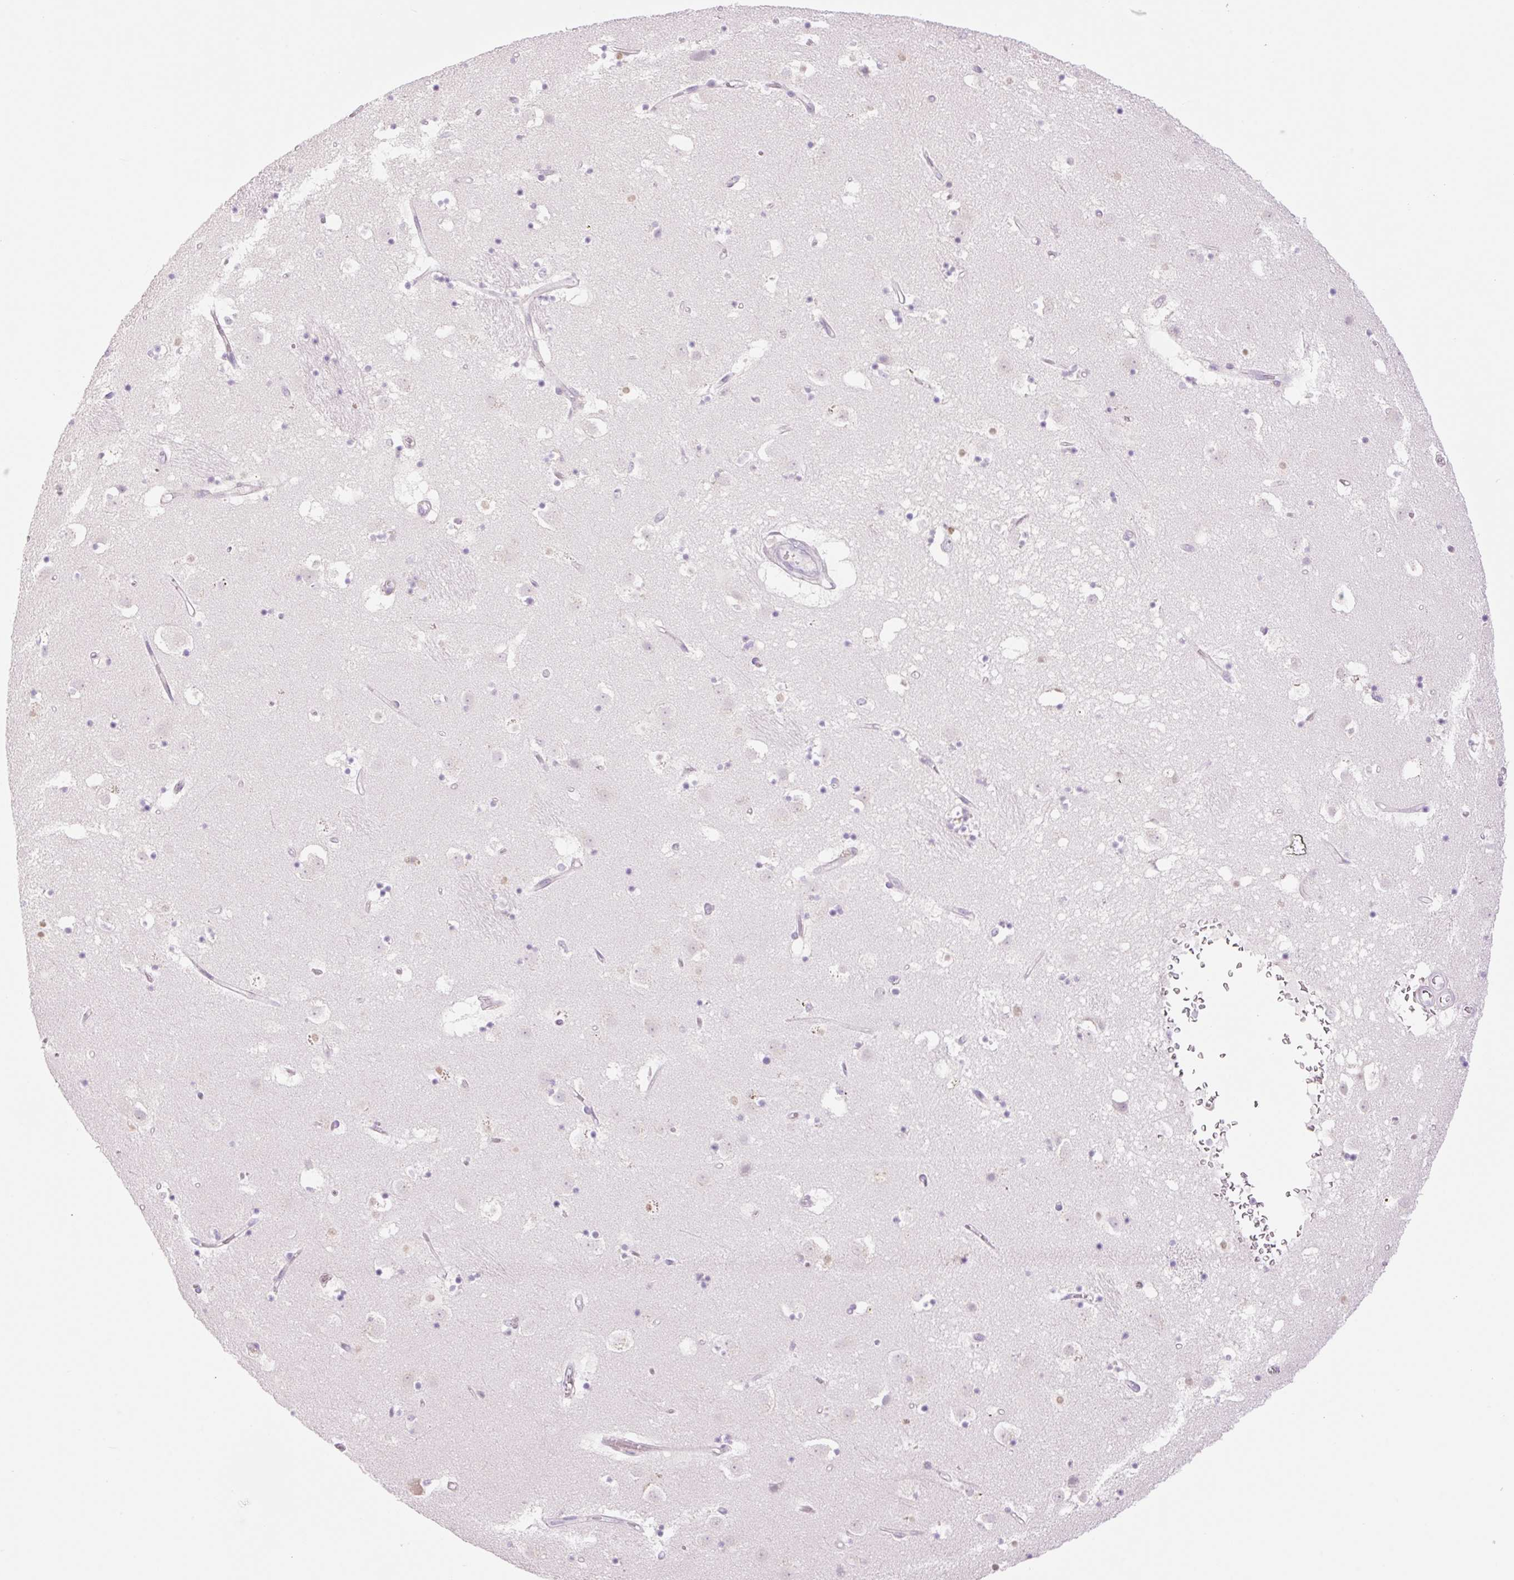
{"staining": {"intensity": "negative", "quantity": "none", "location": "none"}, "tissue": "caudate", "cell_type": "Glial cells", "image_type": "normal", "snomed": [{"axis": "morphology", "description": "Normal tissue, NOS"}, {"axis": "topography", "description": "Lateral ventricle wall"}], "caption": "IHC photomicrograph of benign human caudate stained for a protein (brown), which shows no expression in glial cells.", "gene": "COL5A1", "patient": {"sex": "male", "age": 58}}